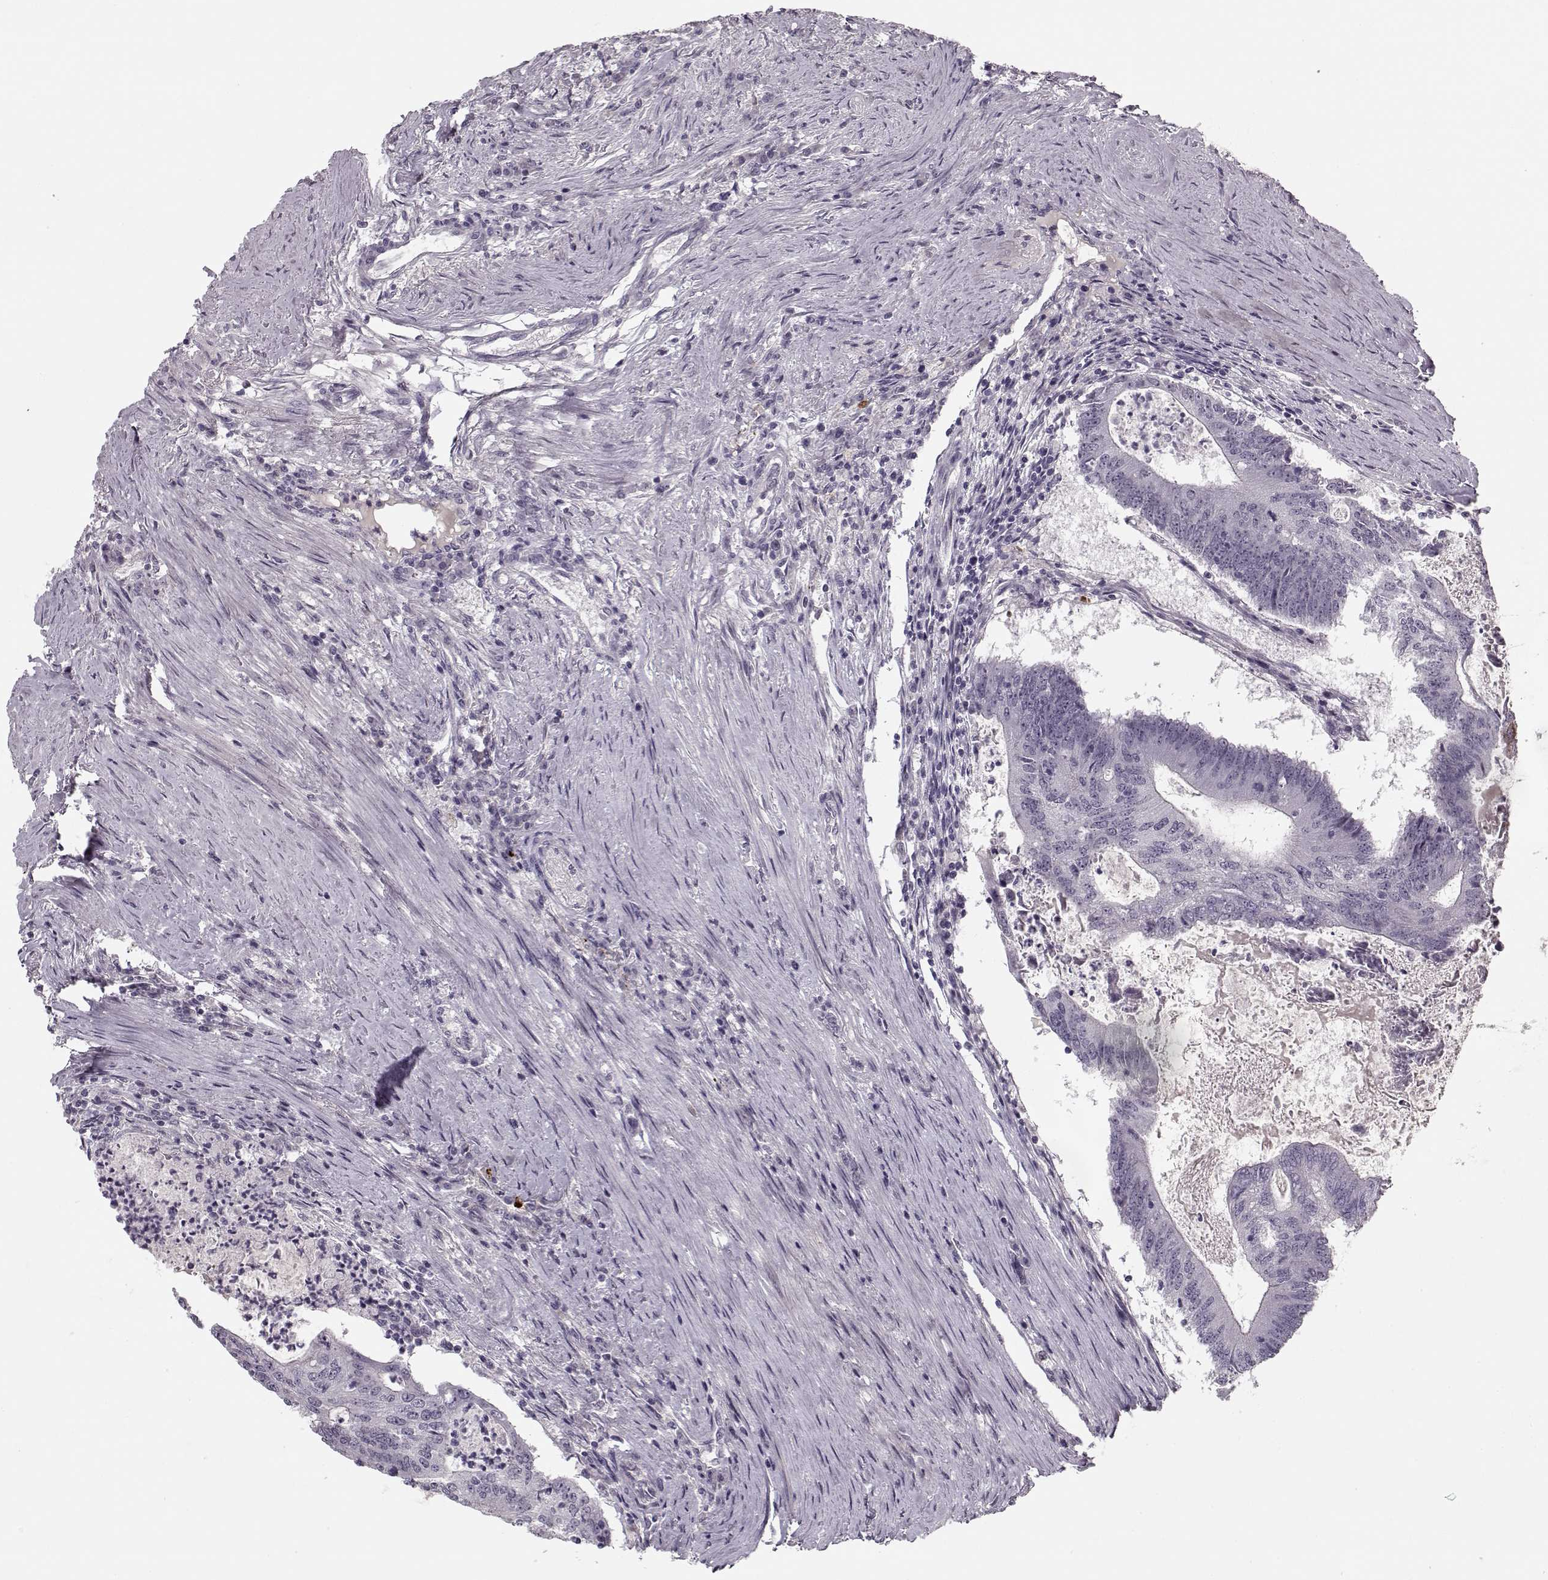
{"staining": {"intensity": "negative", "quantity": "none", "location": "none"}, "tissue": "colorectal cancer", "cell_type": "Tumor cells", "image_type": "cancer", "snomed": [{"axis": "morphology", "description": "Adenocarcinoma, NOS"}, {"axis": "topography", "description": "Colon"}], "caption": "This is a histopathology image of immunohistochemistry staining of colorectal cancer, which shows no expression in tumor cells.", "gene": "DNAI3", "patient": {"sex": "female", "age": 70}}